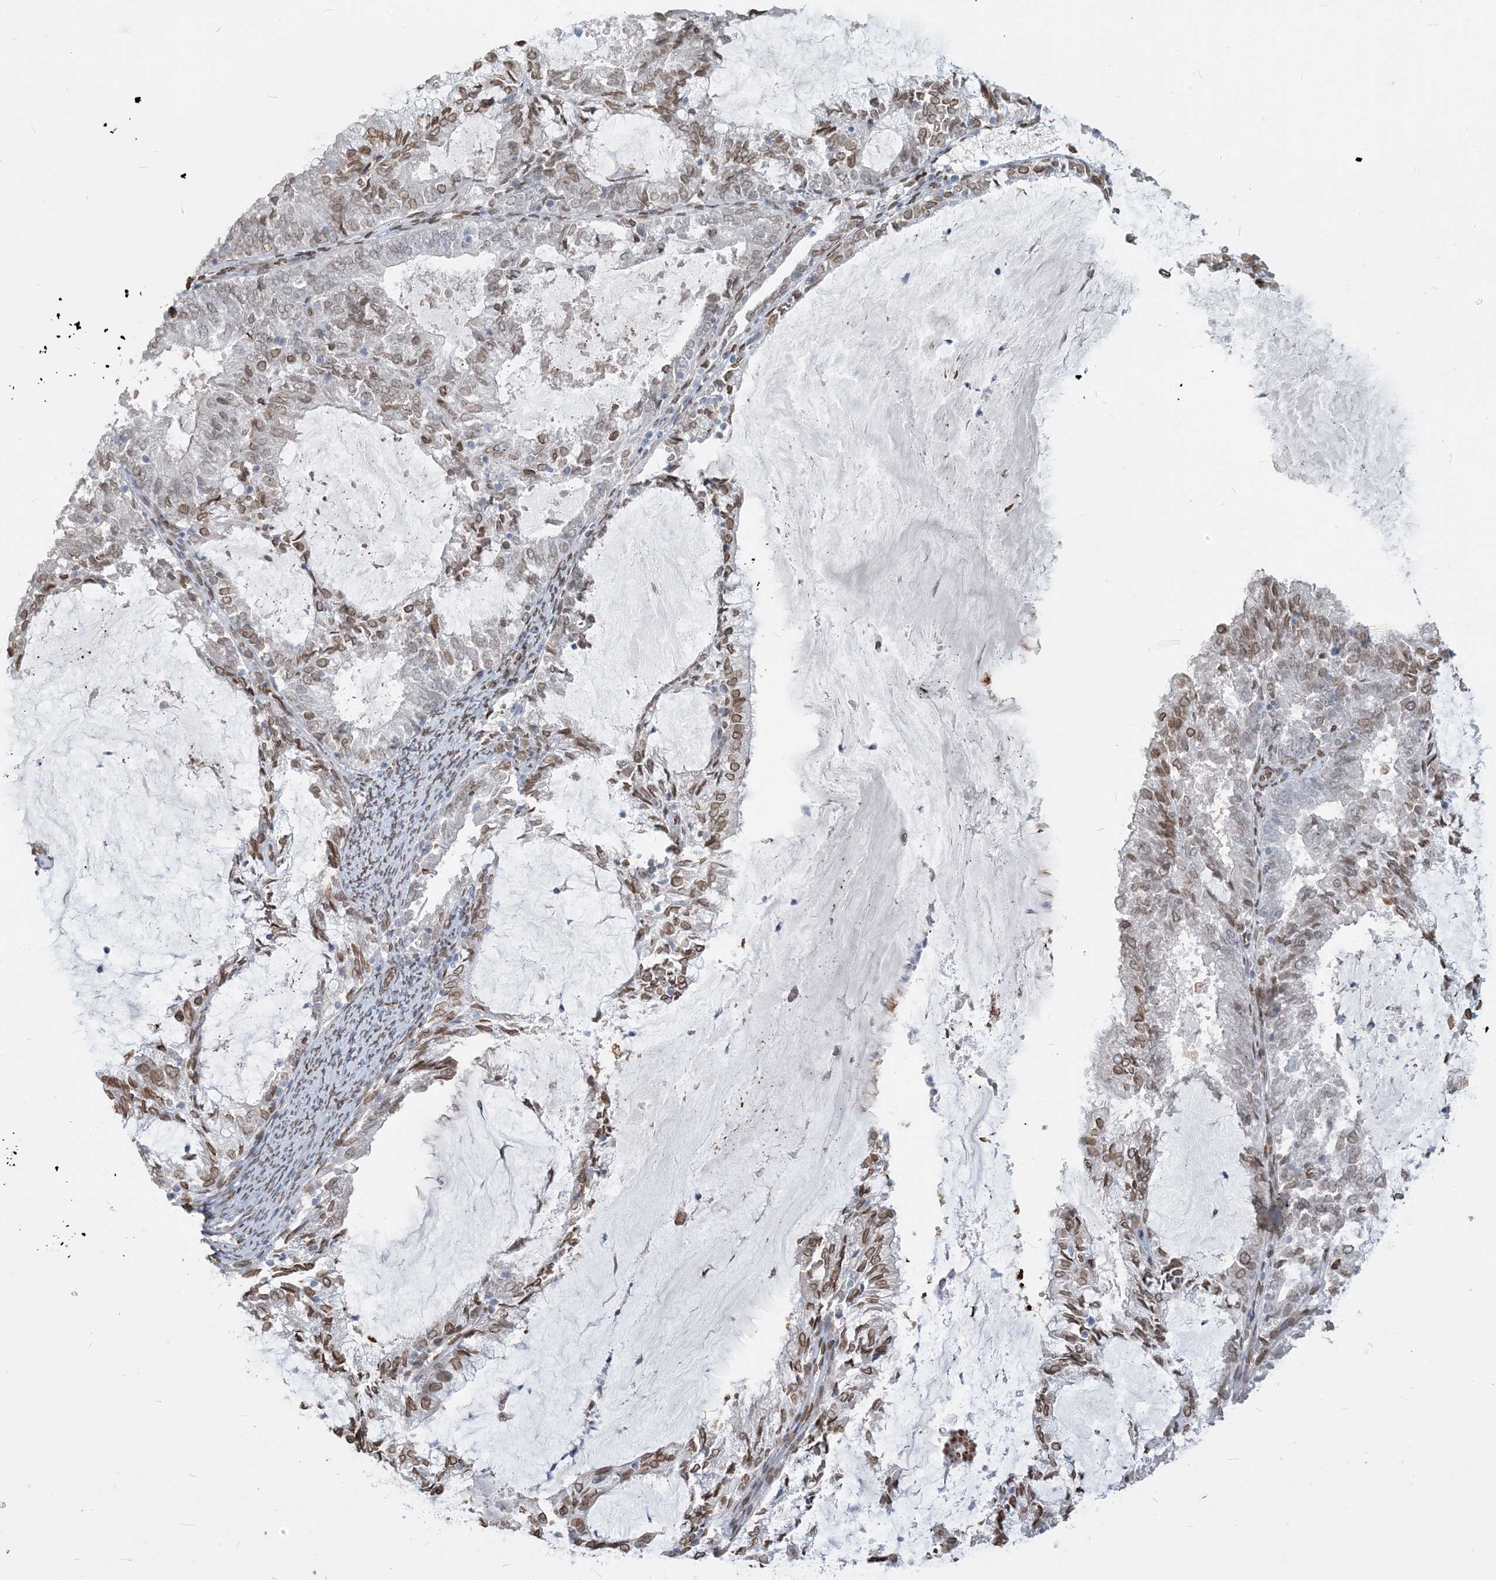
{"staining": {"intensity": "moderate", "quantity": "25%-75%", "location": "cytoplasmic/membranous,nuclear"}, "tissue": "endometrial cancer", "cell_type": "Tumor cells", "image_type": "cancer", "snomed": [{"axis": "morphology", "description": "Adenocarcinoma, NOS"}, {"axis": "topography", "description": "Endometrium"}], "caption": "IHC of endometrial adenocarcinoma reveals medium levels of moderate cytoplasmic/membranous and nuclear positivity in about 25%-75% of tumor cells. (DAB (3,3'-diaminobenzidine) IHC with brightfield microscopy, high magnification).", "gene": "WWP1", "patient": {"sex": "female", "age": 57}}